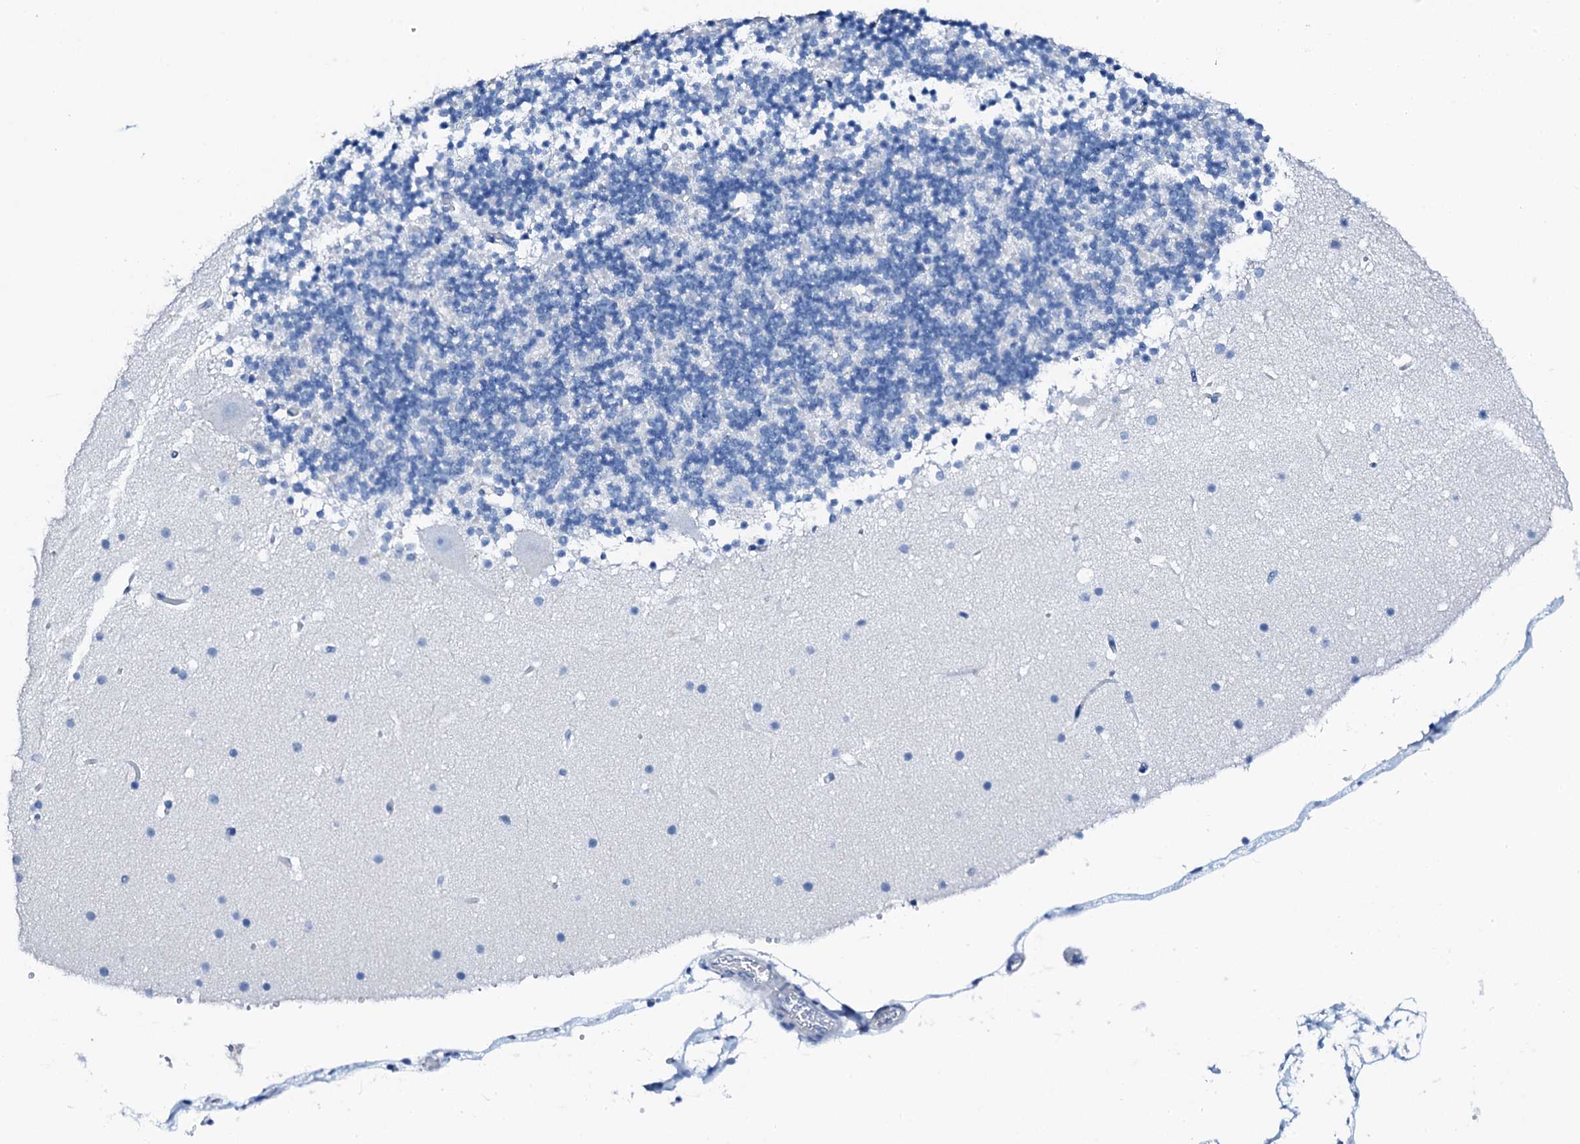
{"staining": {"intensity": "negative", "quantity": "none", "location": "none"}, "tissue": "cerebellum", "cell_type": "Cells in granular layer", "image_type": "normal", "snomed": [{"axis": "morphology", "description": "Normal tissue, NOS"}, {"axis": "topography", "description": "Cerebellum"}], "caption": "An immunohistochemistry (IHC) micrograph of unremarkable cerebellum is shown. There is no staining in cells in granular layer of cerebellum. The staining was performed using DAB (3,3'-diaminobenzidine) to visualize the protein expression in brown, while the nuclei were stained in blue with hematoxylin (Magnification: 20x).", "gene": "PTH", "patient": {"sex": "male", "age": 57}}